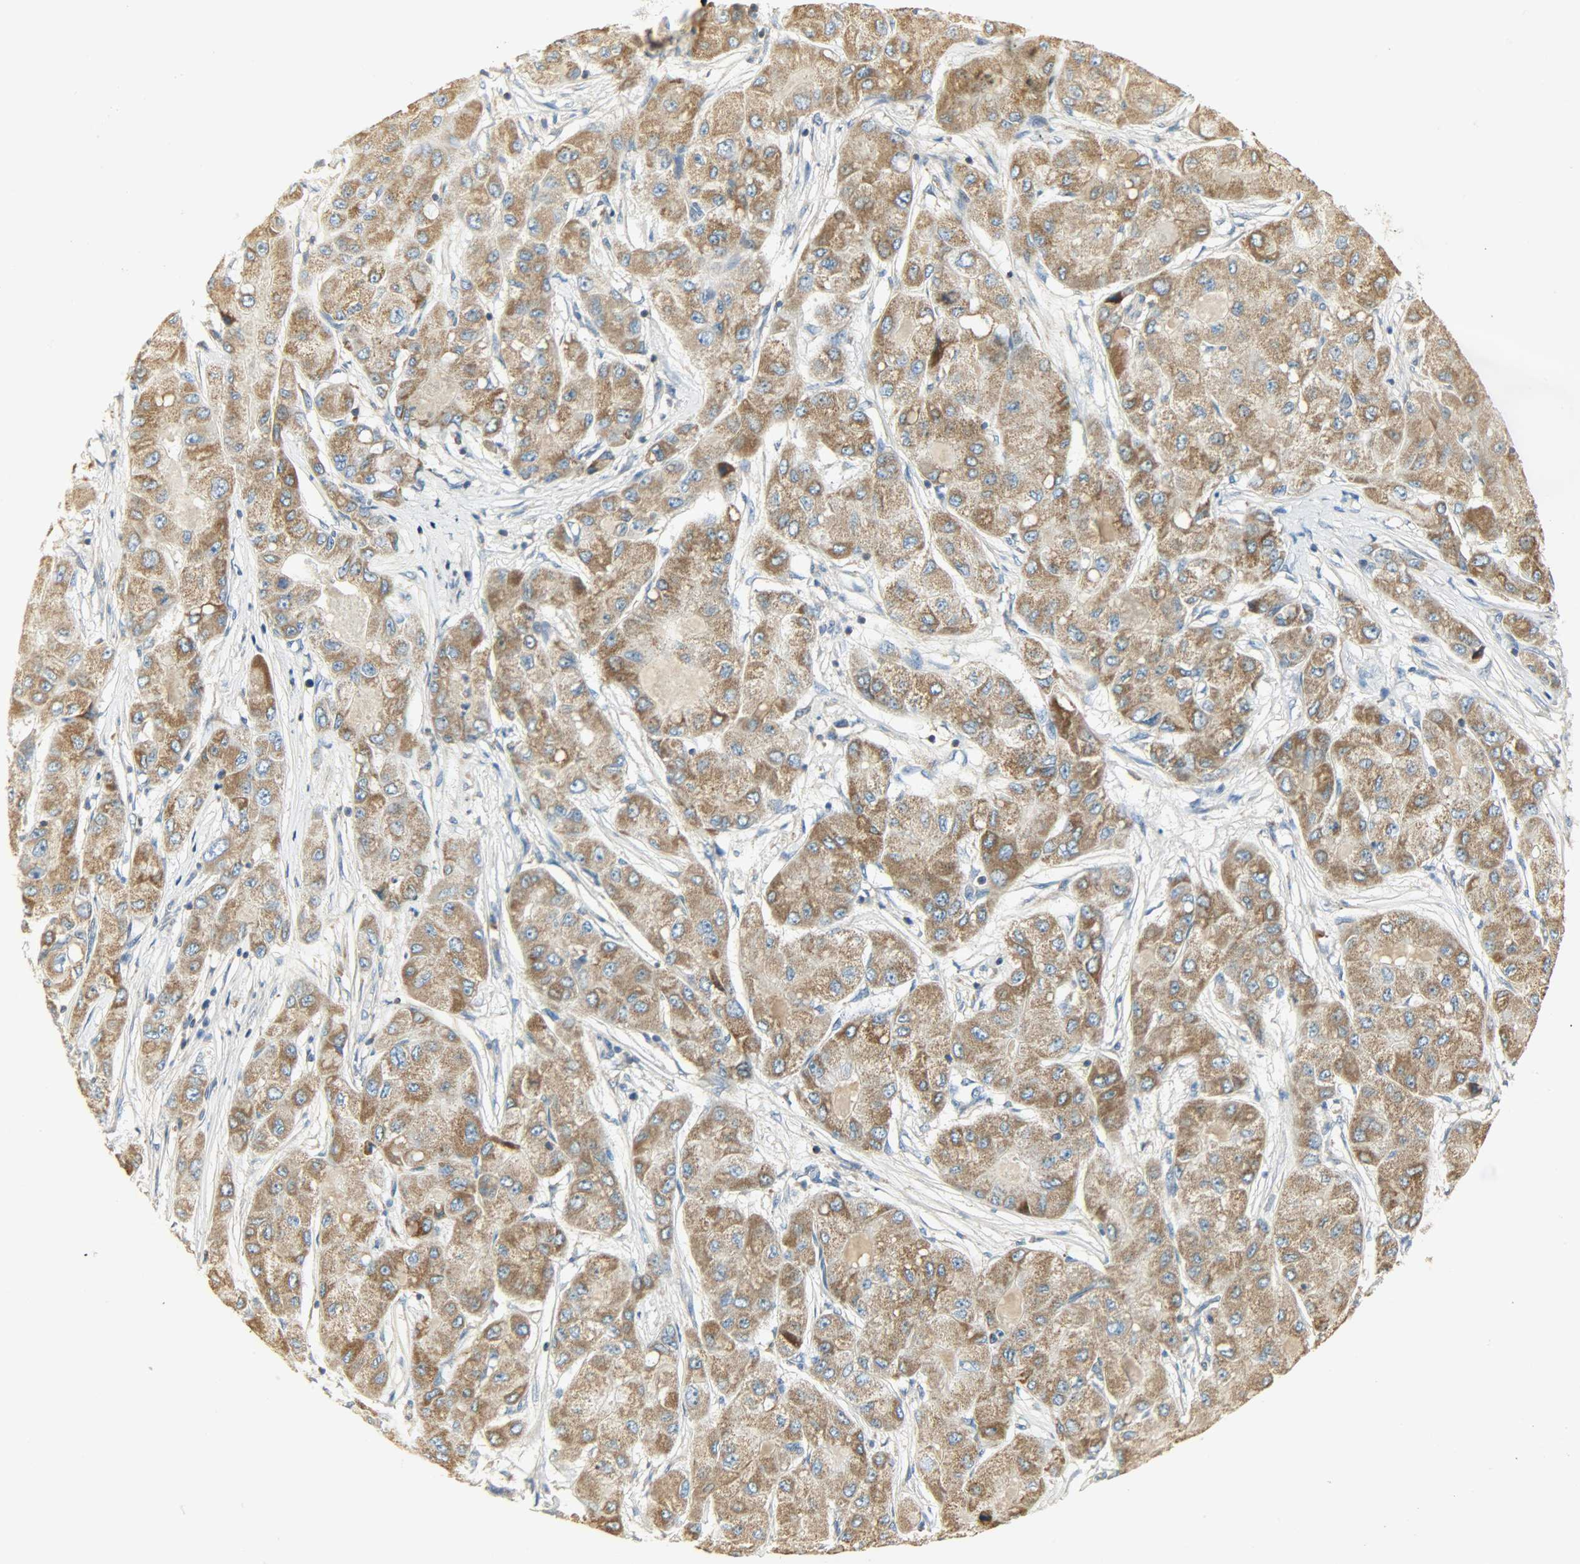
{"staining": {"intensity": "strong", "quantity": ">75%", "location": "cytoplasmic/membranous"}, "tissue": "liver cancer", "cell_type": "Tumor cells", "image_type": "cancer", "snomed": [{"axis": "morphology", "description": "Carcinoma, Hepatocellular, NOS"}, {"axis": "topography", "description": "Liver"}], "caption": "Protein expression analysis of liver cancer exhibits strong cytoplasmic/membranous expression in about >75% of tumor cells. The protein is stained brown, and the nuclei are stained in blue (DAB (3,3'-diaminobenzidine) IHC with brightfield microscopy, high magnification).", "gene": "NNT", "patient": {"sex": "male", "age": 80}}